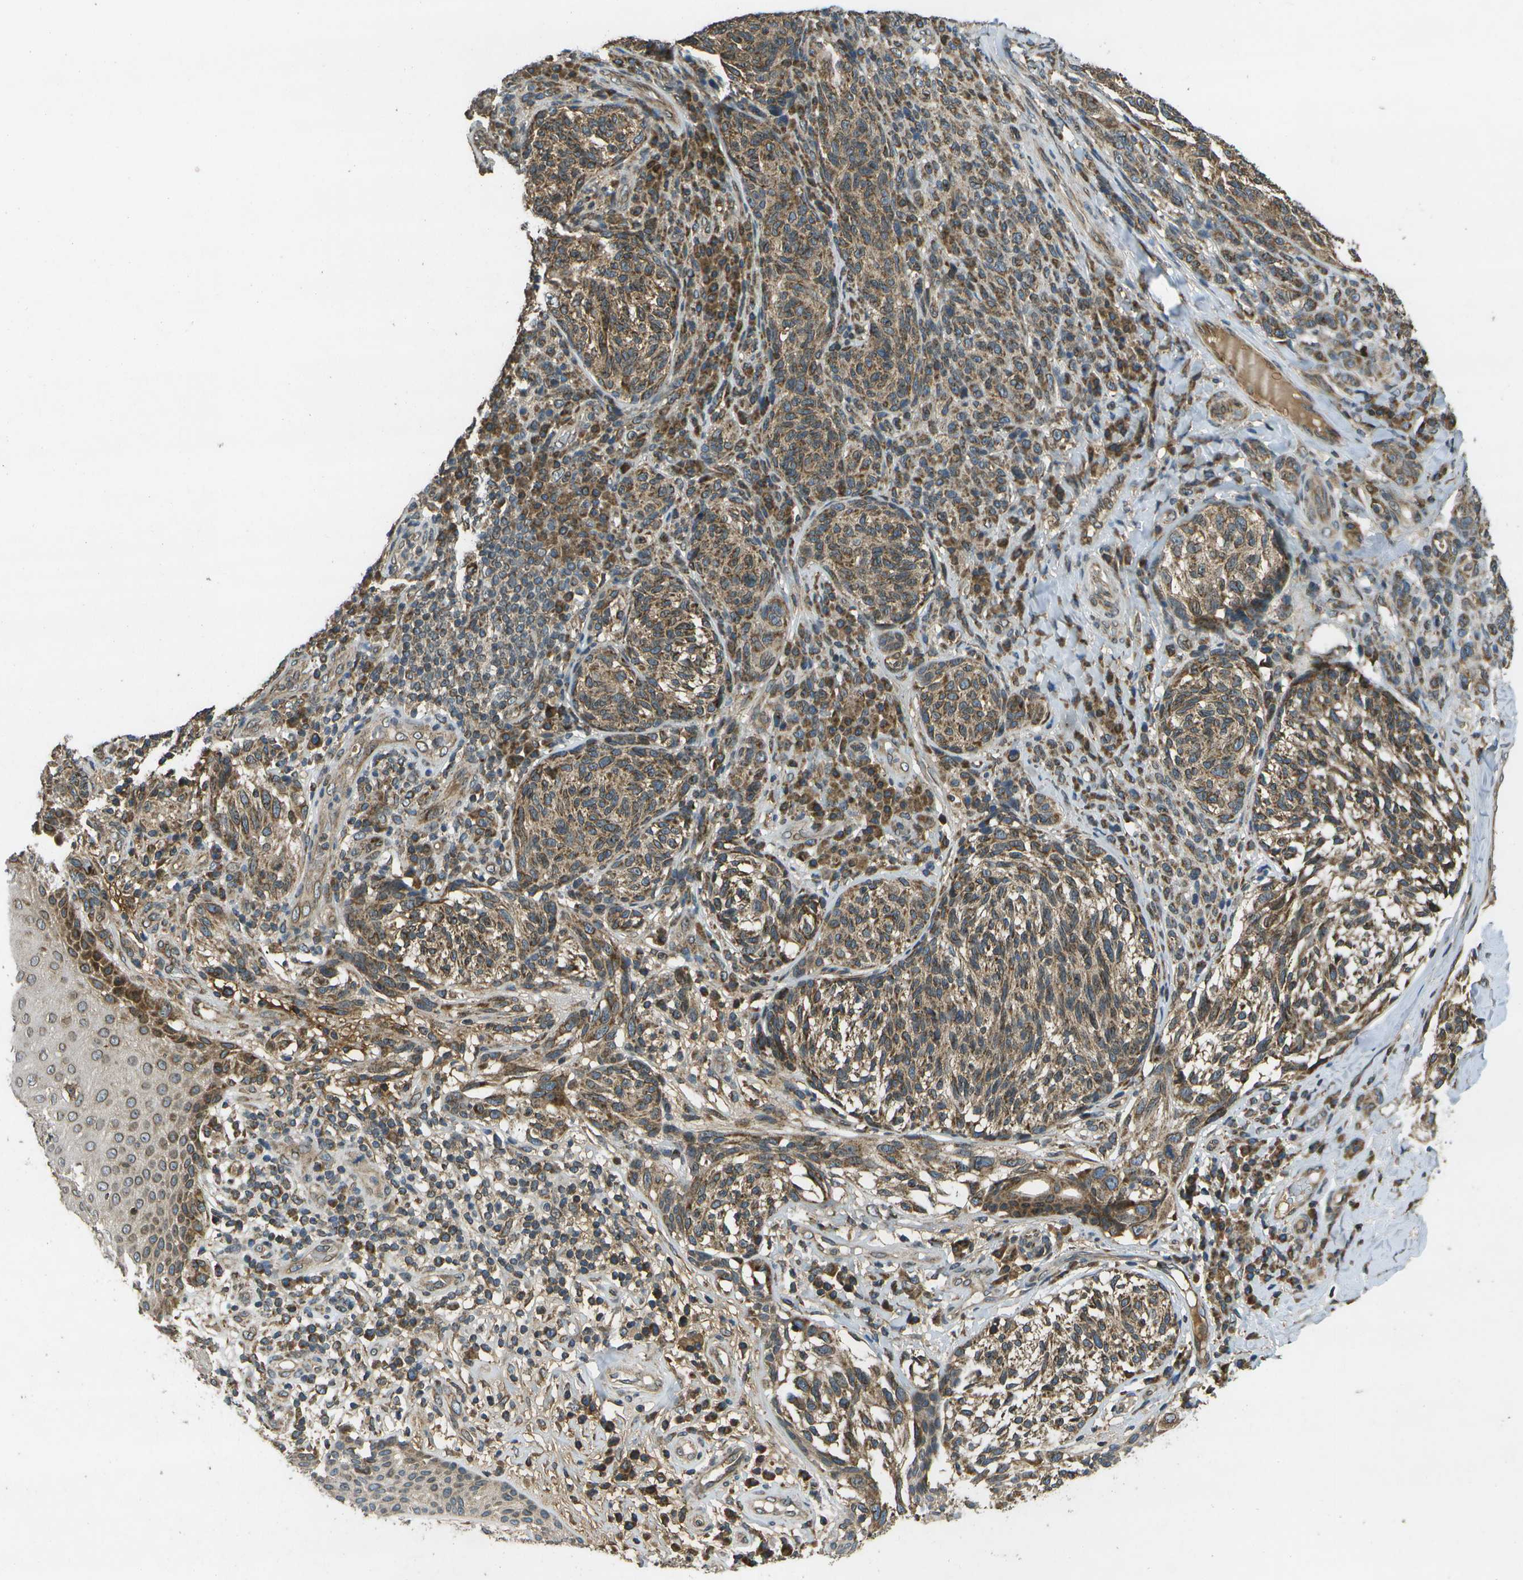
{"staining": {"intensity": "moderate", "quantity": ">75%", "location": "cytoplasmic/membranous"}, "tissue": "melanoma", "cell_type": "Tumor cells", "image_type": "cancer", "snomed": [{"axis": "morphology", "description": "Malignant melanoma, NOS"}, {"axis": "topography", "description": "Skin"}], "caption": "Melanoma stained with DAB IHC reveals medium levels of moderate cytoplasmic/membranous staining in approximately >75% of tumor cells.", "gene": "HFE", "patient": {"sex": "female", "age": 73}}